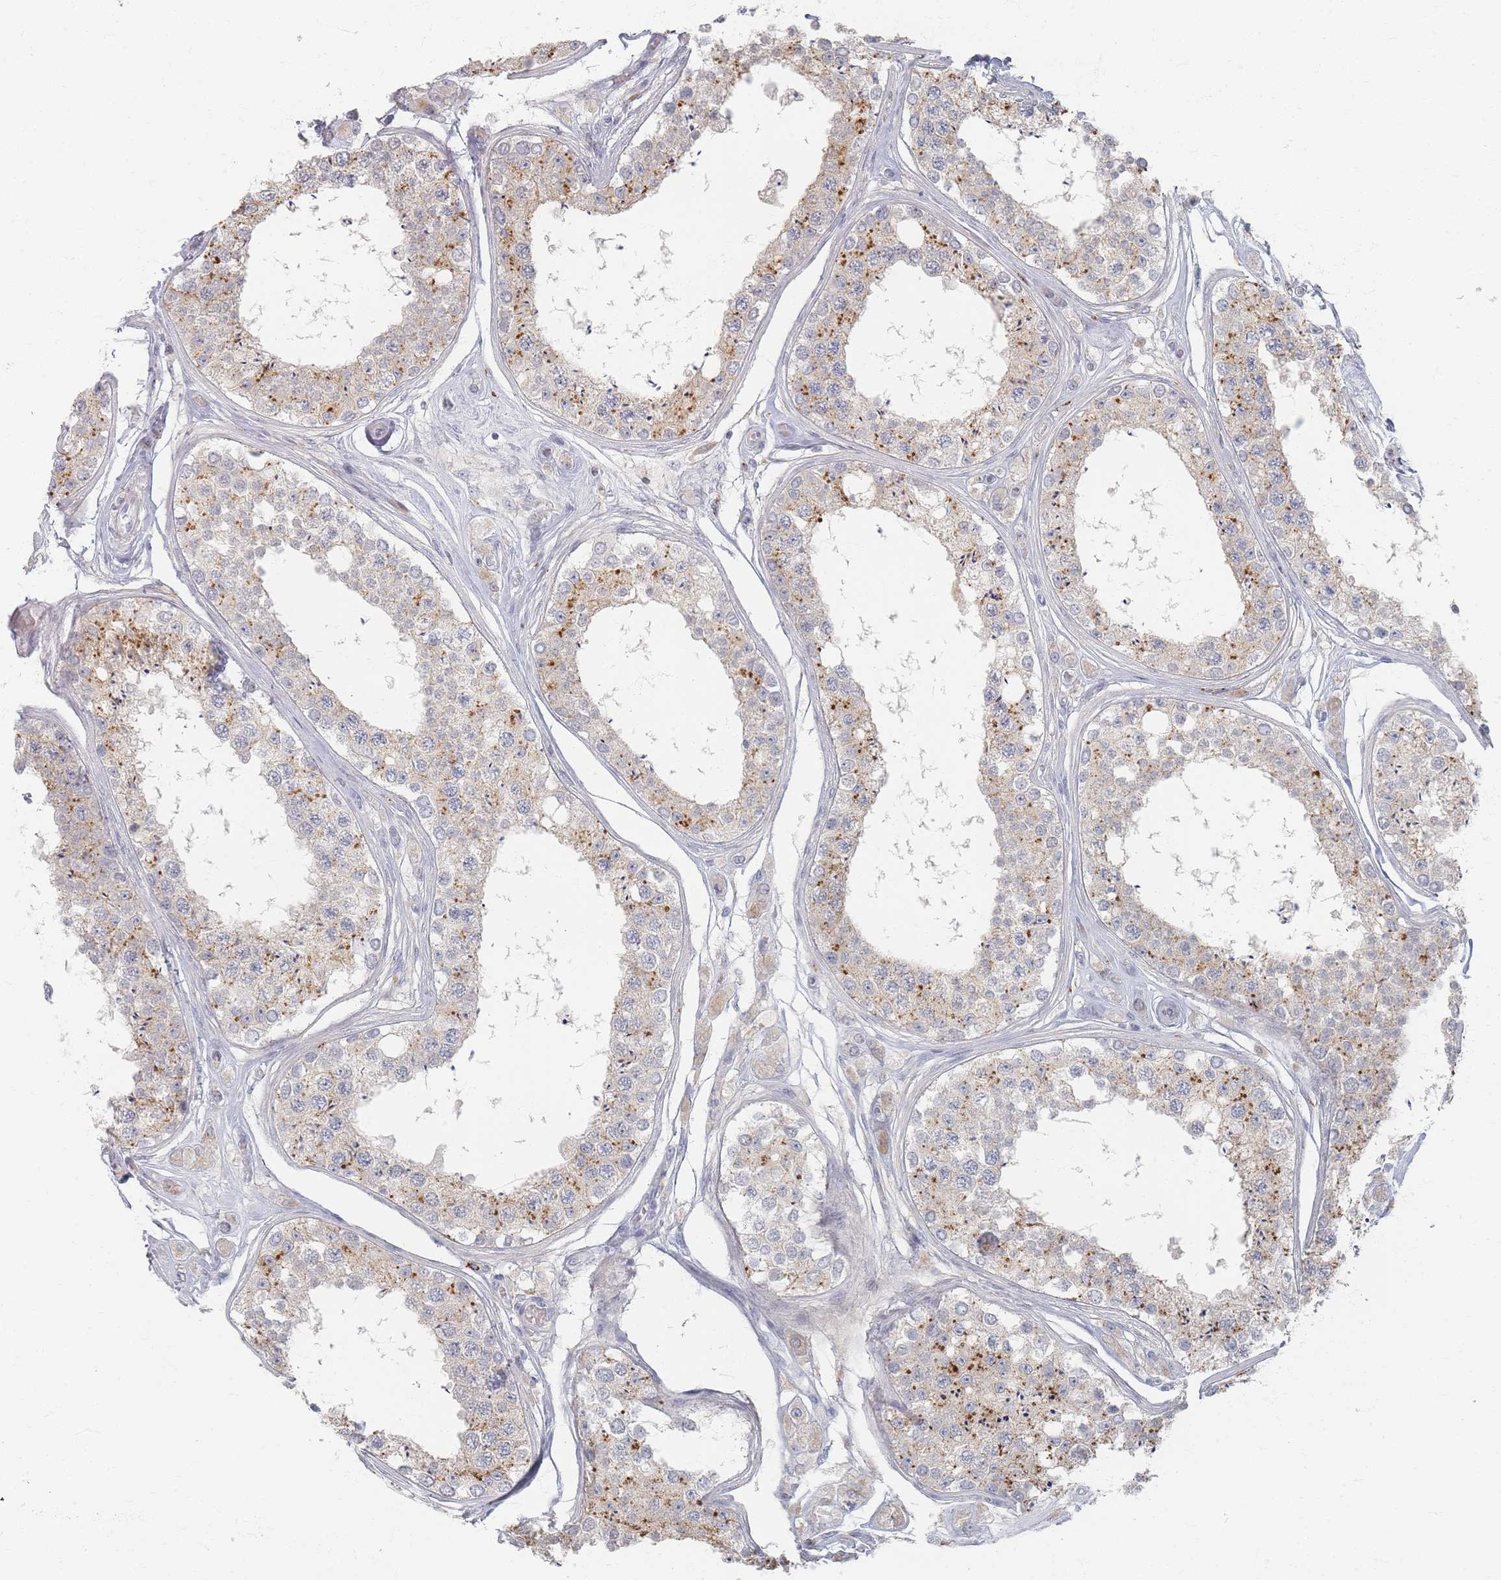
{"staining": {"intensity": "strong", "quantity": "25%-75%", "location": "cytoplasmic/membranous"}, "tissue": "testis", "cell_type": "Cells in seminiferous ducts", "image_type": "normal", "snomed": [{"axis": "morphology", "description": "Normal tissue, NOS"}, {"axis": "topography", "description": "Testis"}], "caption": "This photomicrograph displays unremarkable testis stained with immunohistochemistry (IHC) to label a protein in brown. The cytoplasmic/membranous of cells in seminiferous ducts show strong positivity for the protein. Nuclei are counter-stained blue.", "gene": "ENSG00000251357", "patient": {"sex": "male", "age": 25}}